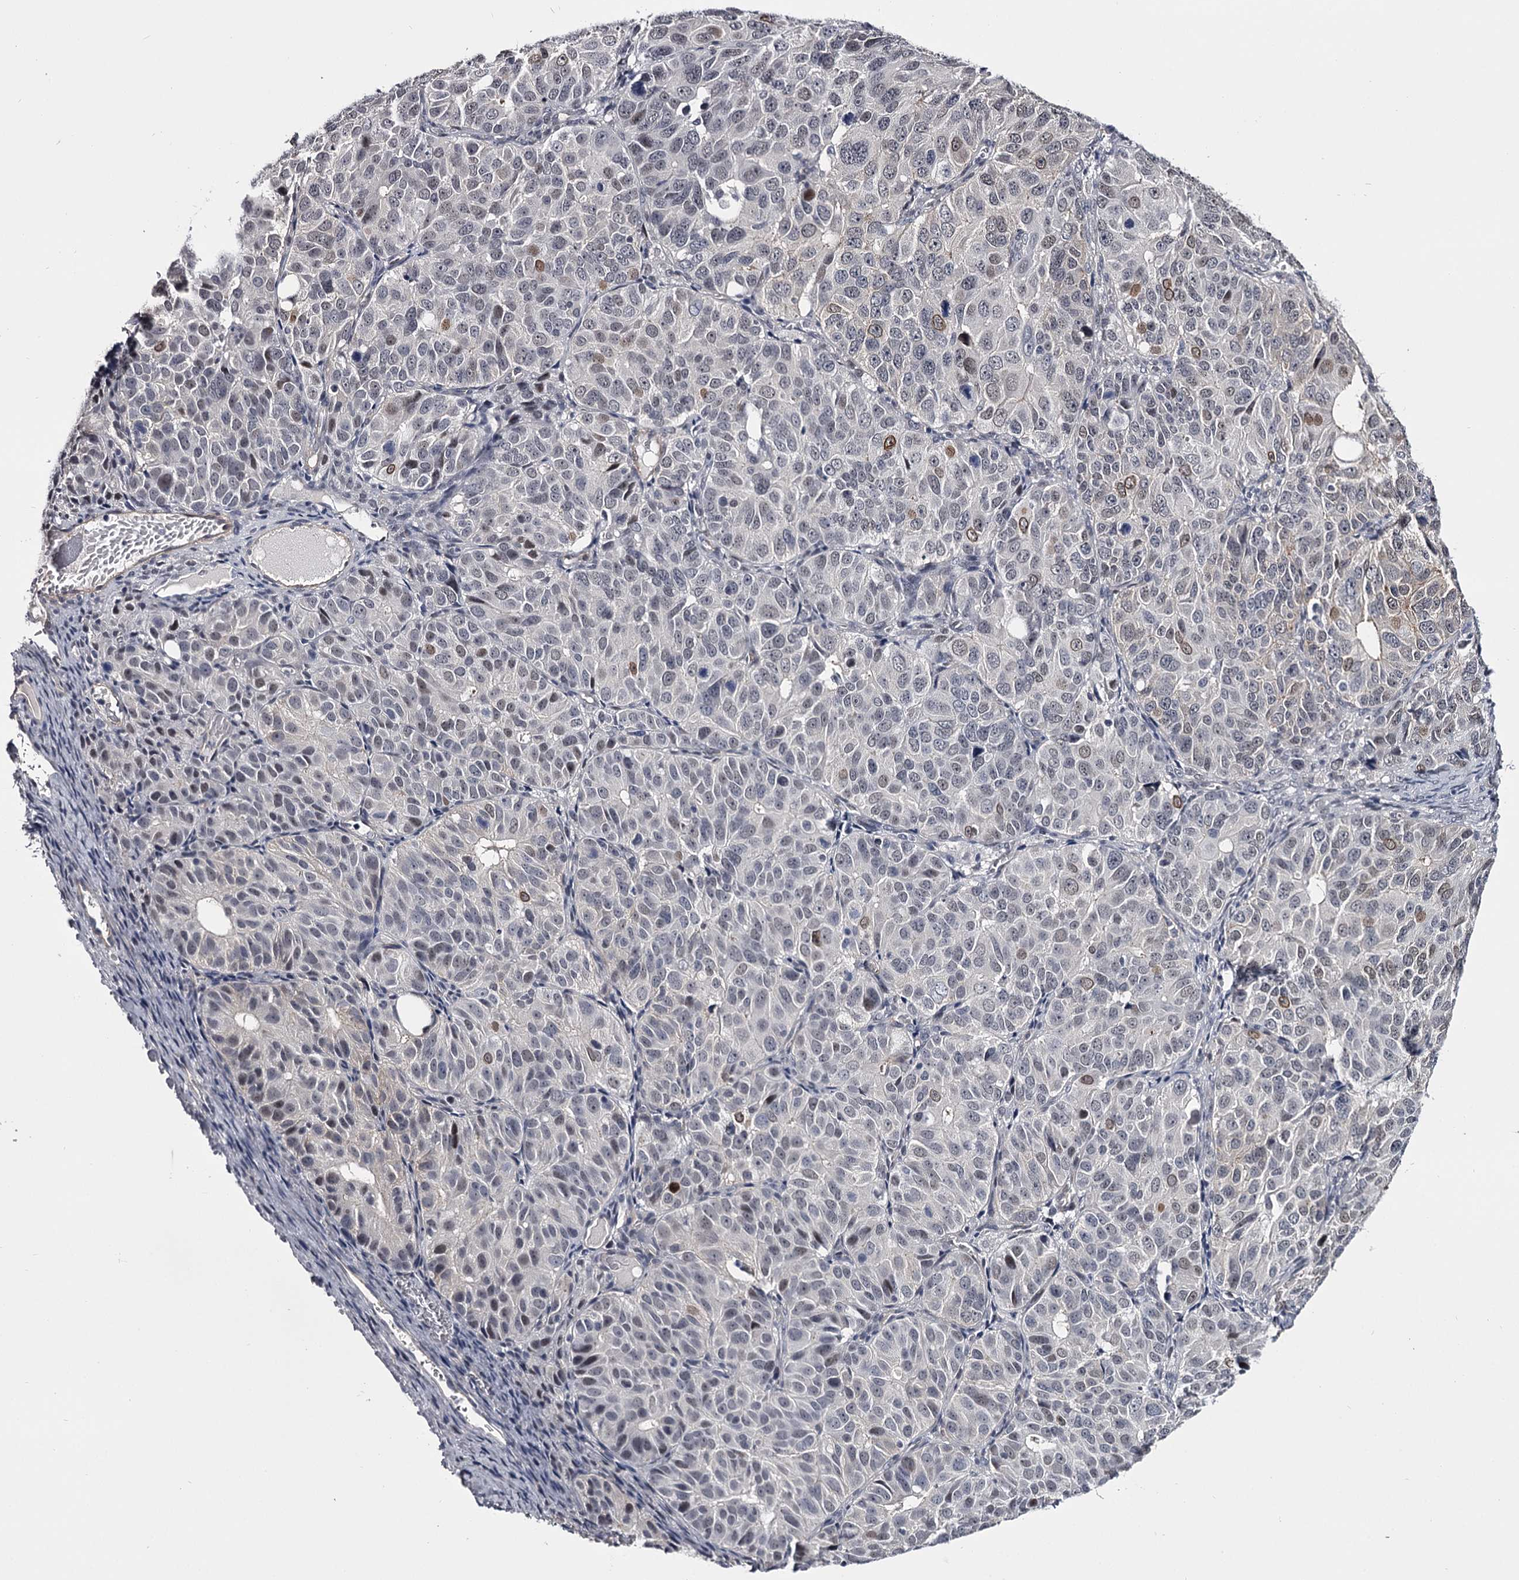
{"staining": {"intensity": "weak", "quantity": "<25%", "location": "cytoplasmic/membranous,nuclear"}, "tissue": "ovarian cancer", "cell_type": "Tumor cells", "image_type": "cancer", "snomed": [{"axis": "morphology", "description": "Carcinoma, endometroid"}, {"axis": "topography", "description": "Ovary"}], "caption": "This is an IHC histopathology image of human ovarian cancer. There is no expression in tumor cells.", "gene": "OVOL2", "patient": {"sex": "female", "age": 51}}